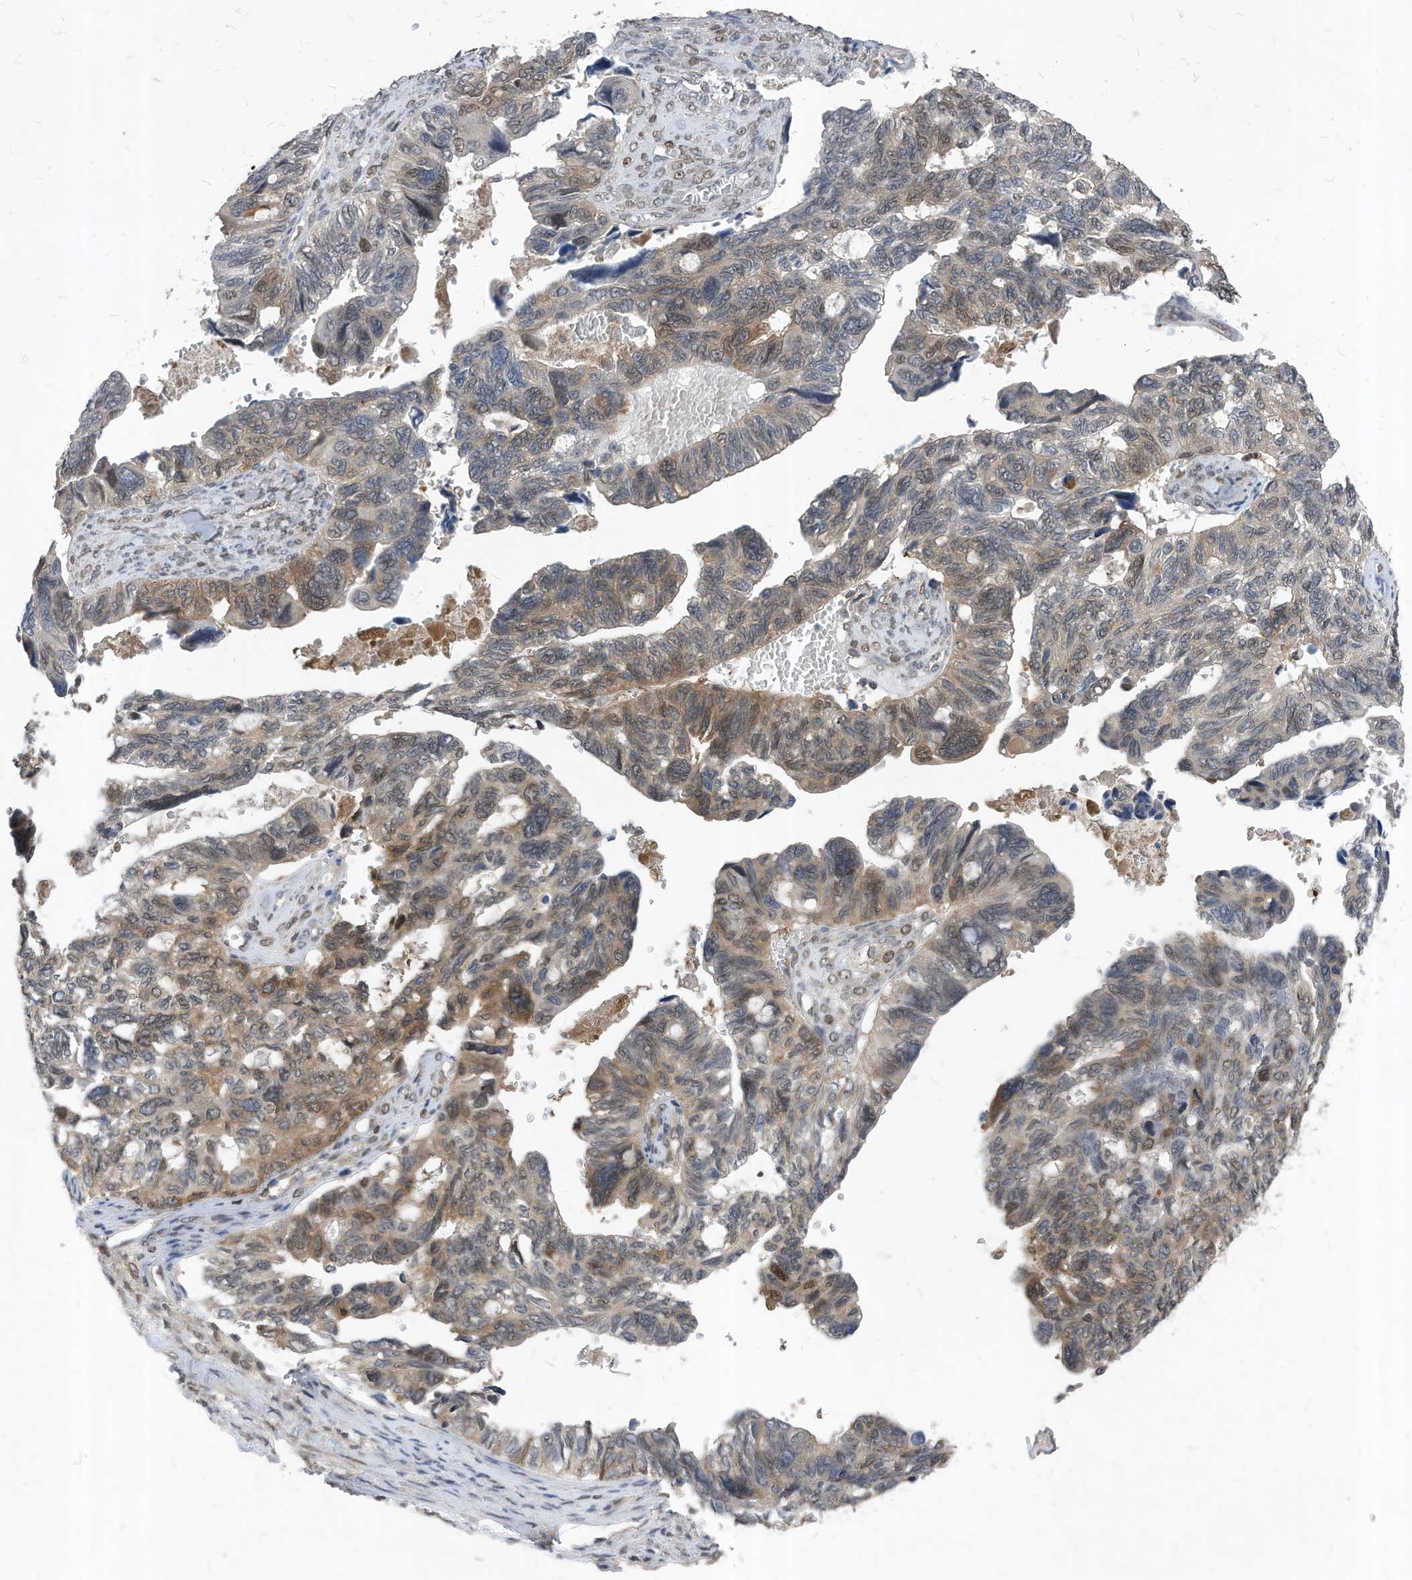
{"staining": {"intensity": "moderate", "quantity": "25%-75%", "location": "cytoplasmic/membranous,nuclear"}, "tissue": "ovarian cancer", "cell_type": "Tumor cells", "image_type": "cancer", "snomed": [{"axis": "morphology", "description": "Cystadenocarcinoma, serous, NOS"}, {"axis": "topography", "description": "Ovary"}], "caption": "Immunohistochemical staining of ovarian serous cystadenocarcinoma shows medium levels of moderate cytoplasmic/membranous and nuclear expression in approximately 25%-75% of tumor cells.", "gene": "KPNB1", "patient": {"sex": "female", "age": 79}}